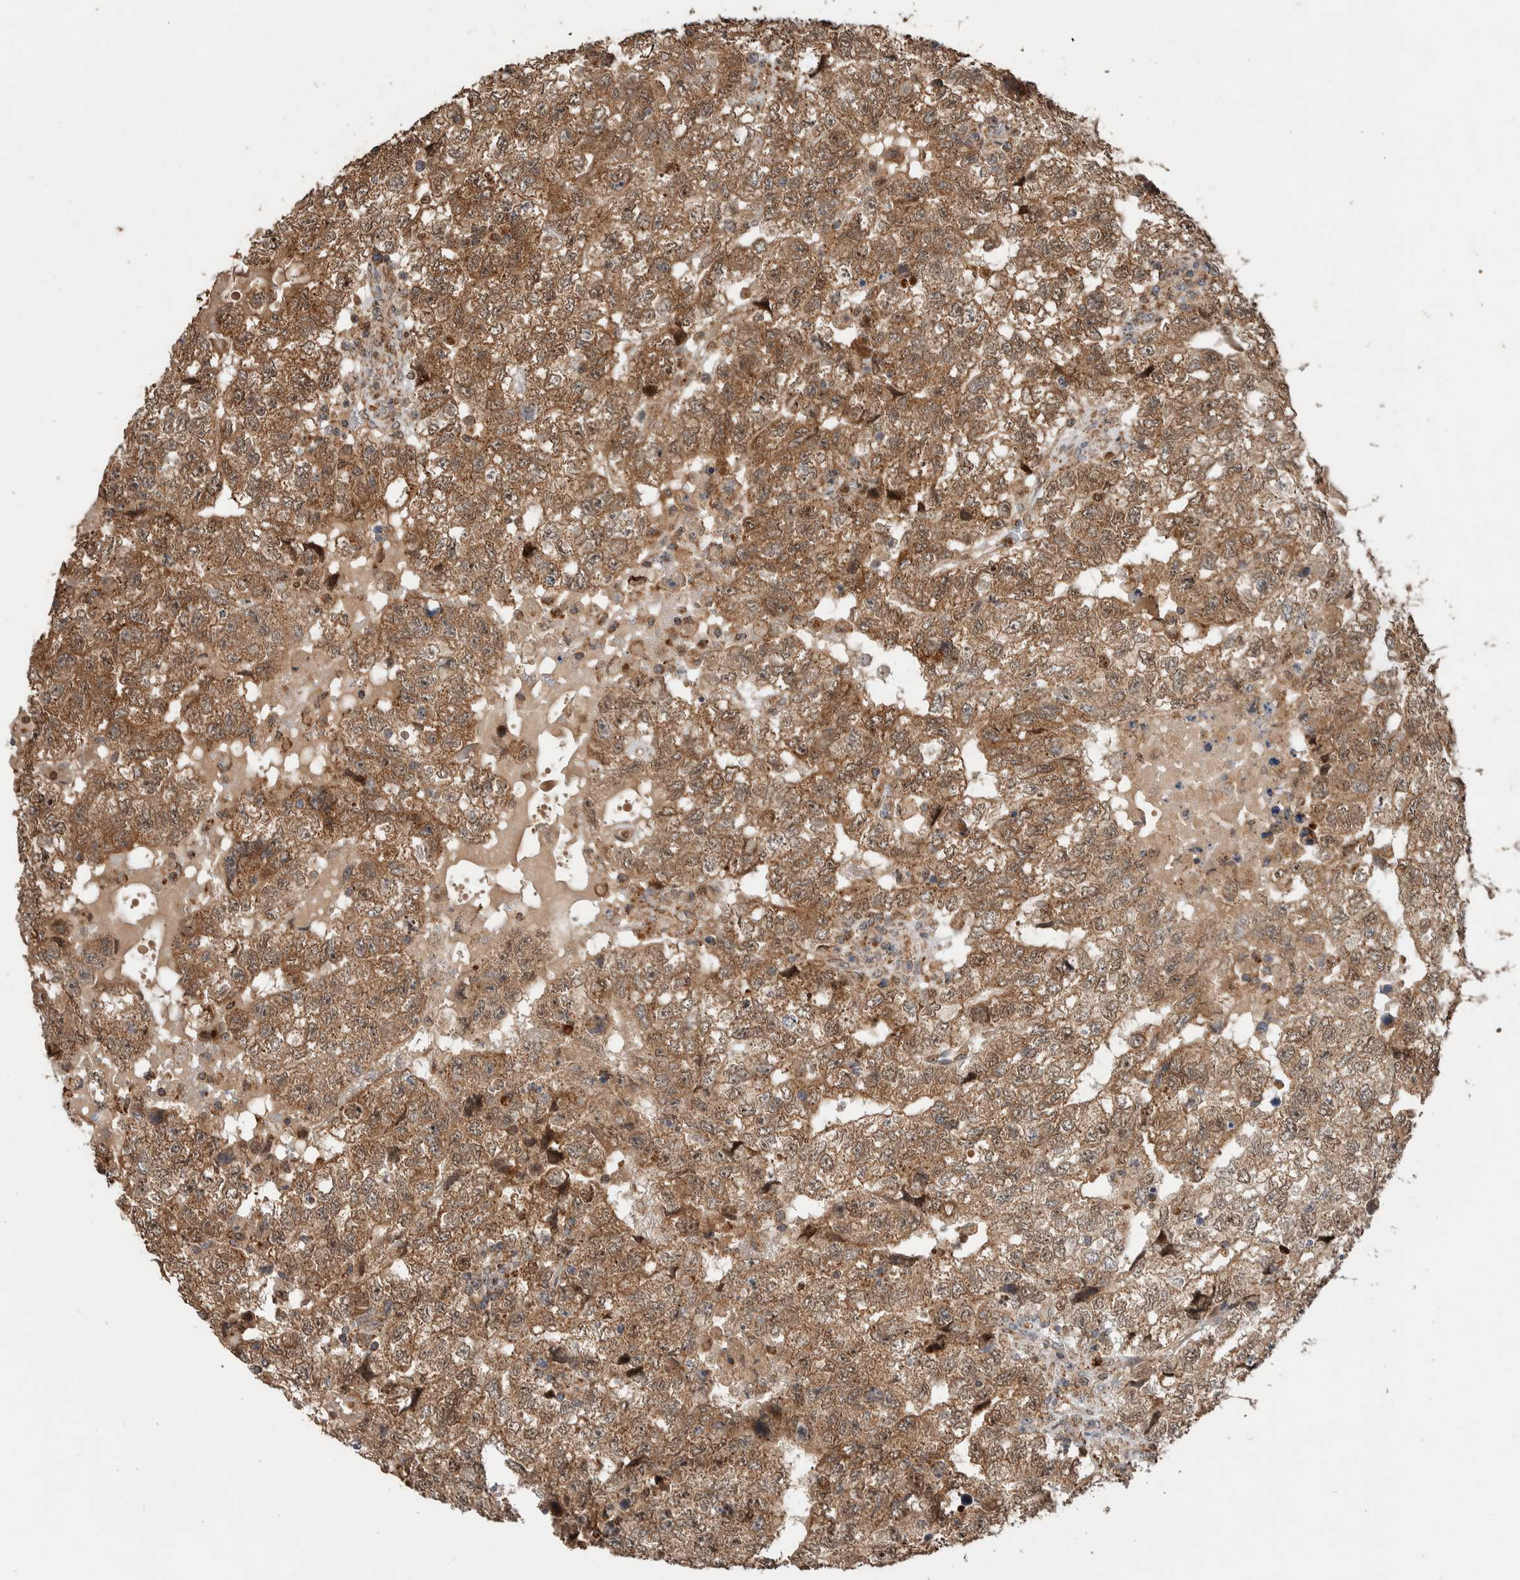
{"staining": {"intensity": "moderate", "quantity": ">75%", "location": "cytoplasmic/membranous"}, "tissue": "testis cancer", "cell_type": "Tumor cells", "image_type": "cancer", "snomed": [{"axis": "morphology", "description": "Carcinoma, Embryonal, NOS"}, {"axis": "topography", "description": "Testis"}], "caption": "The micrograph demonstrates a brown stain indicating the presence of a protein in the cytoplasmic/membranous of tumor cells in testis cancer (embryonal carcinoma).", "gene": "VPS53", "patient": {"sex": "male", "age": 36}}